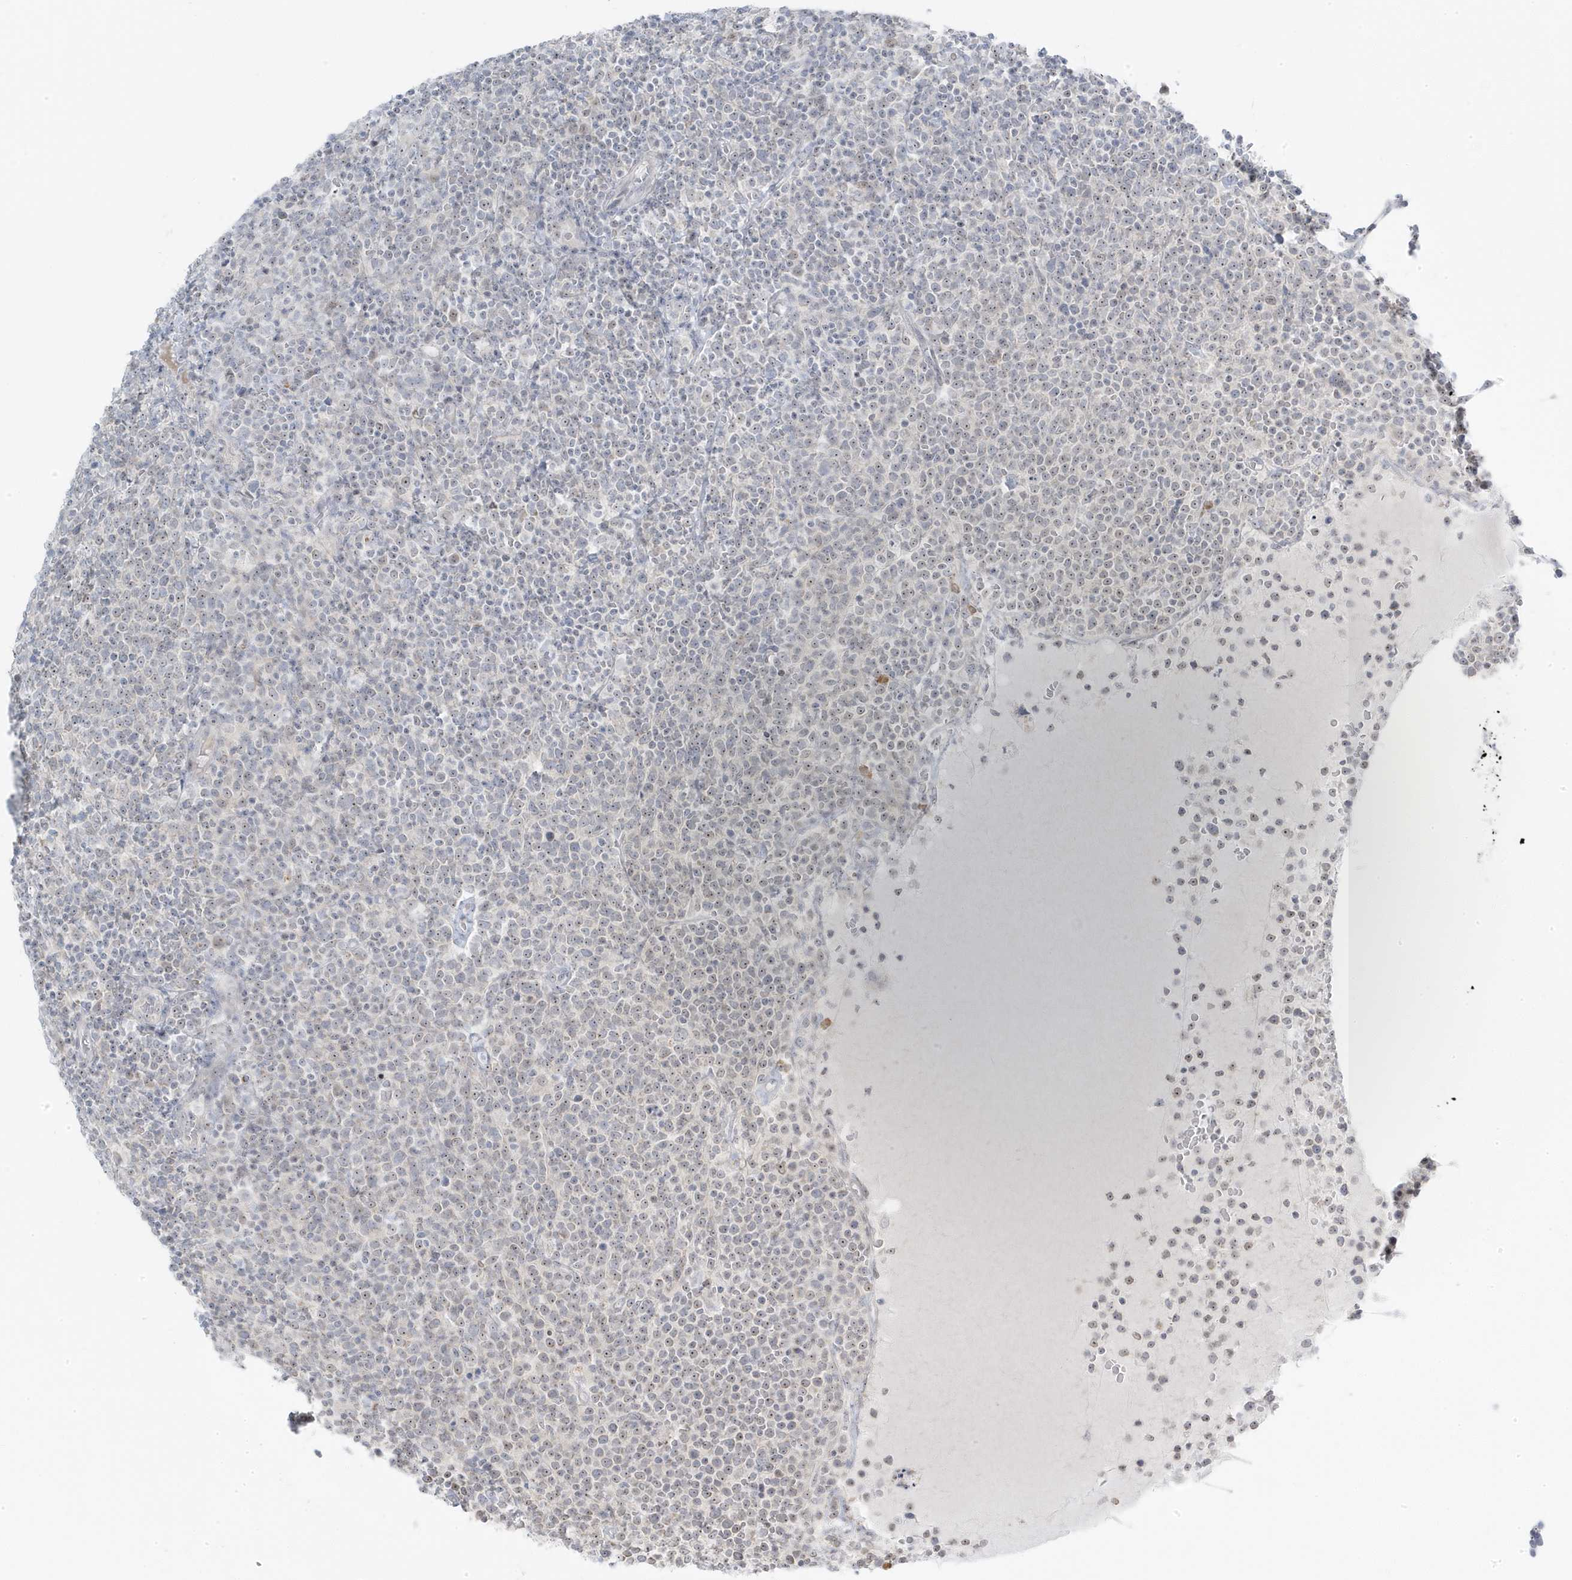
{"staining": {"intensity": "weak", "quantity": "<25%", "location": "nuclear"}, "tissue": "lymphoma", "cell_type": "Tumor cells", "image_type": "cancer", "snomed": [{"axis": "morphology", "description": "Malignant lymphoma, non-Hodgkin's type, High grade"}, {"axis": "topography", "description": "Lymph node"}], "caption": "IHC histopathology image of neoplastic tissue: human high-grade malignant lymphoma, non-Hodgkin's type stained with DAB displays no significant protein staining in tumor cells.", "gene": "TSEN15", "patient": {"sex": "male", "age": 61}}